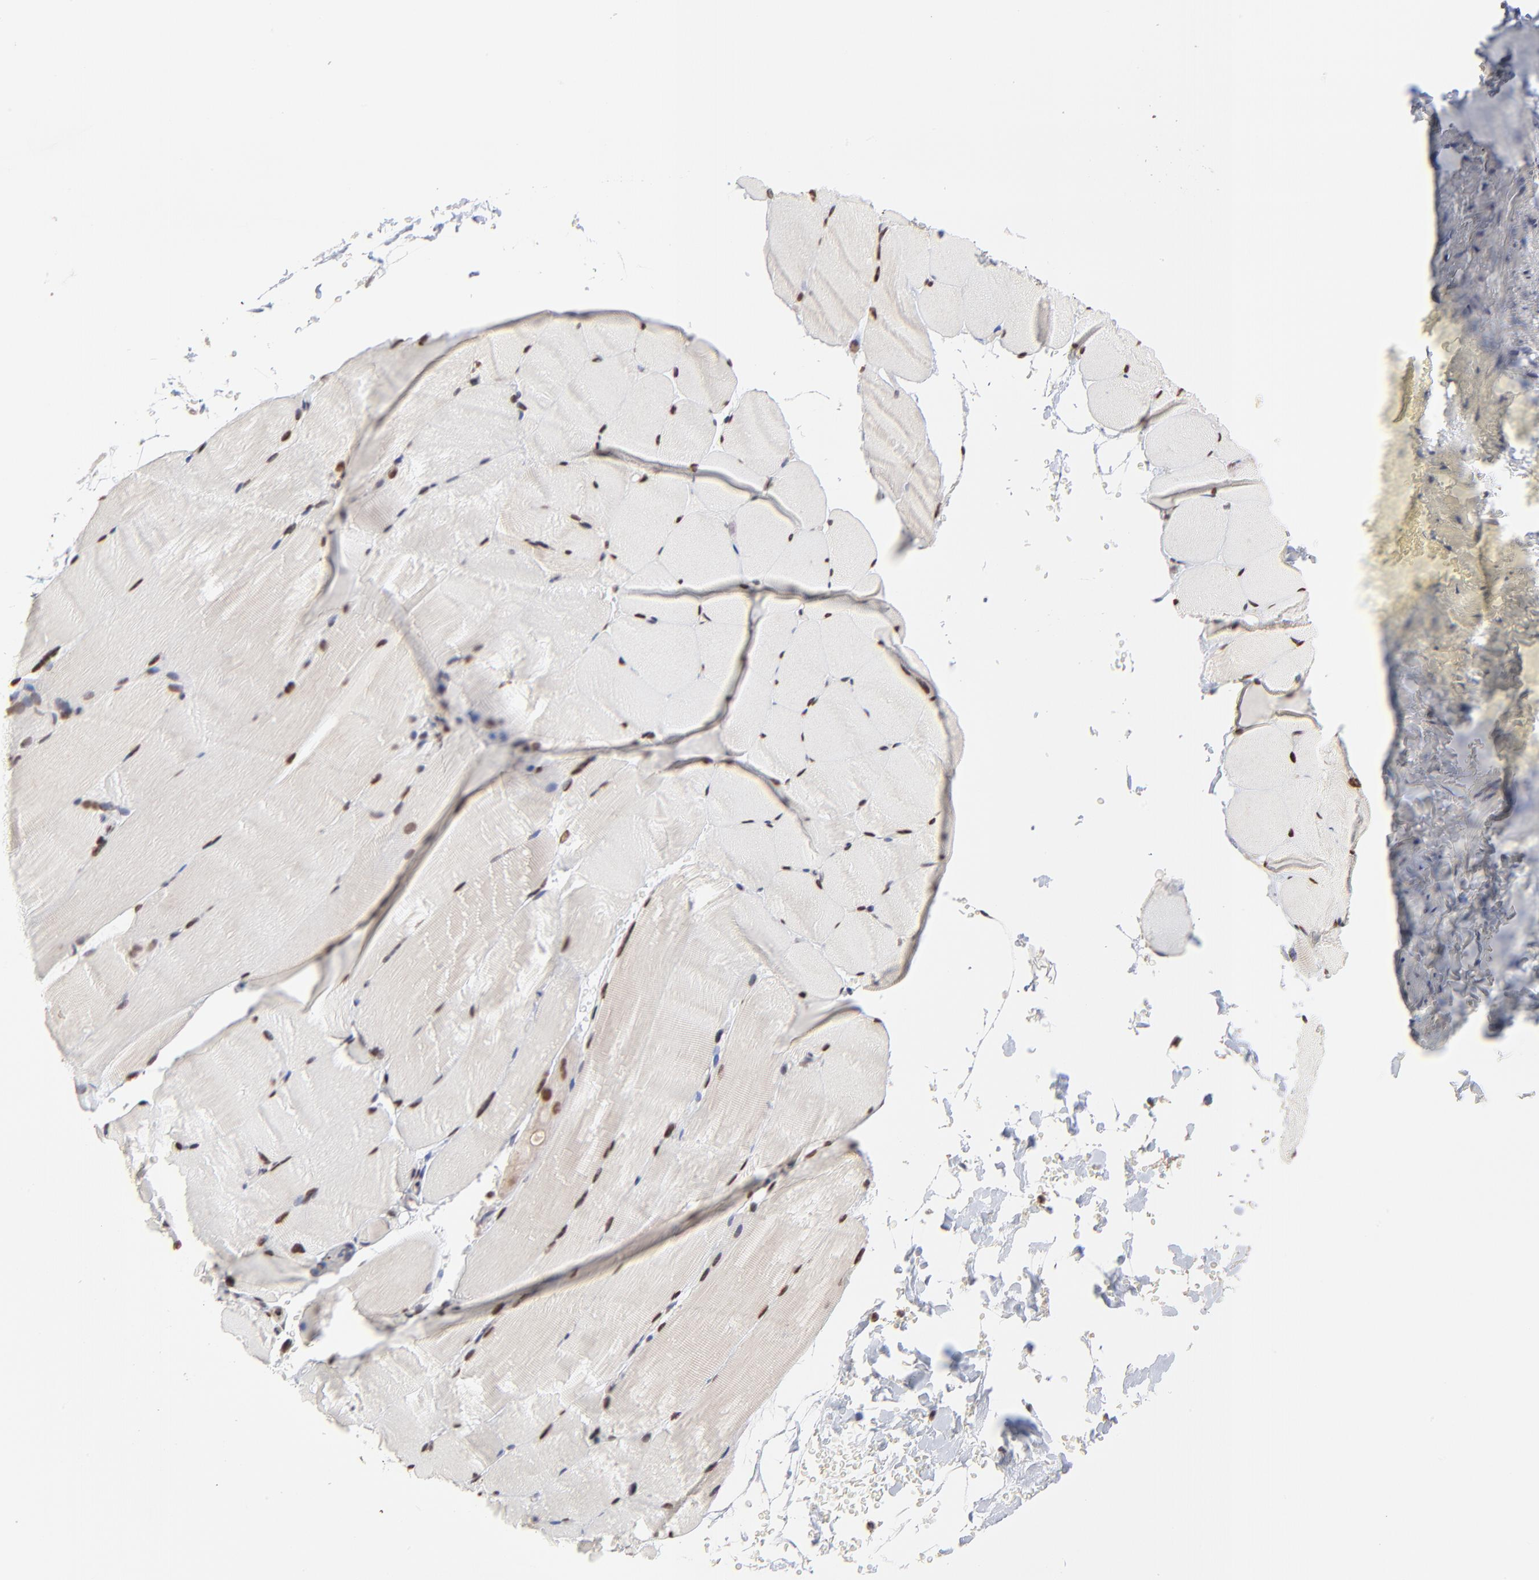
{"staining": {"intensity": "strong", "quantity": "25%-75%", "location": "nuclear"}, "tissue": "skeletal muscle", "cell_type": "Myocytes", "image_type": "normal", "snomed": [{"axis": "morphology", "description": "Normal tissue, NOS"}, {"axis": "topography", "description": "Skeletal muscle"}, {"axis": "topography", "description": "Parathyroid gland"}], "caption": "This photomicrograph reveals immunohistochemistry staining of unremarkable skeletal muscle, with high strong nuclear staining in approximately 25%-75% of myocytes.", "gene": "DSN1", "patient": {"sex": "female", "age": 37}}